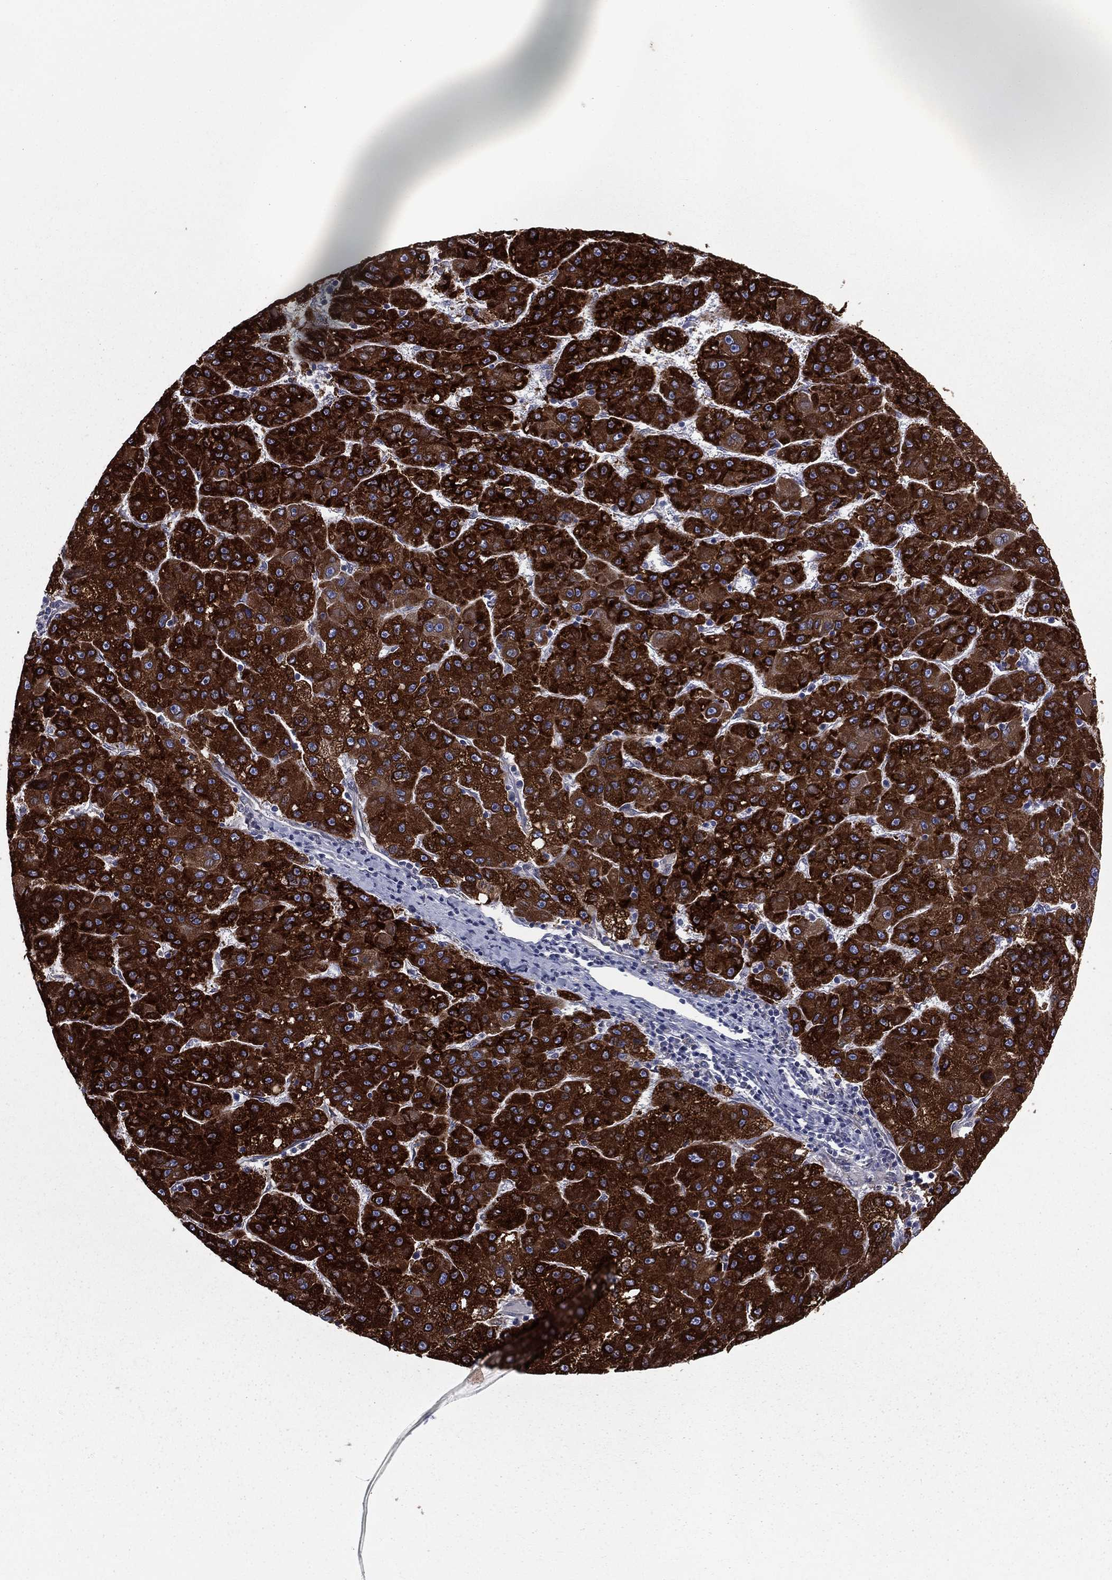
{"staining": {"intensity": "strong", "quantity": ">75%", "location": "cytoplasmic/membranous"}, "tissue": "liver cancer", "cell_type": "Tumor cells", "image_type": "cancer", "snomed": [{"axis": "morphology", "description": "Carcinoma, Hepatocellular, NOS"}, {"axis": "topography", "description": "Liver"}], "caption": "Immunohistochemical staining of hepatocellular carcinoma (liver) displays high levels of strong cytoplasmic/membranous protein expression in about >75% of tumor cells.", "gene": "PGRMC1", "patient": {"sex": "female", "age": 82}}